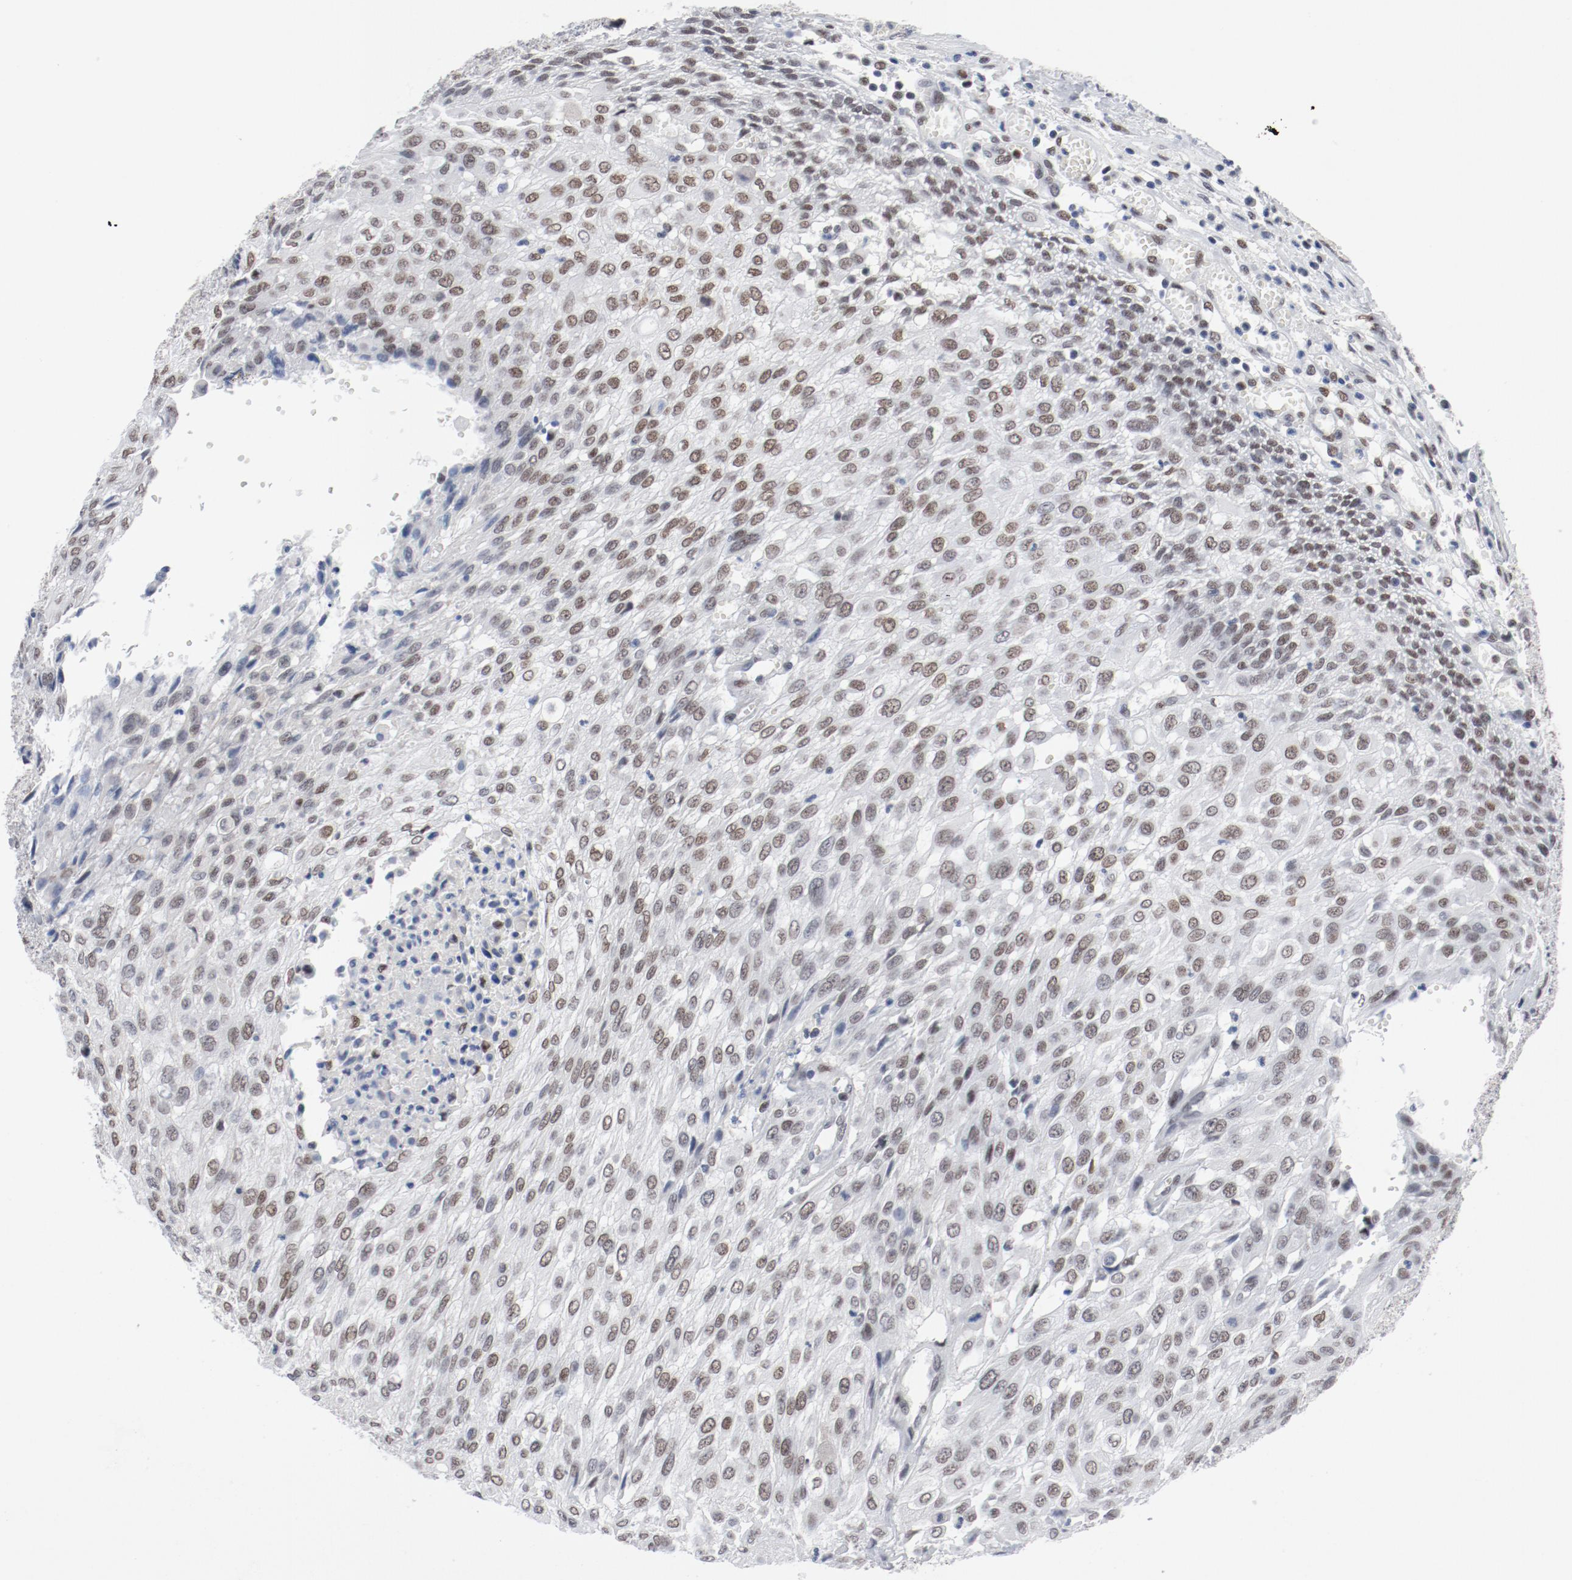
{"staining": {"intensity": "moderate", "quantity": ">75%", "location": "nuclear"}, "tissue": "urothelial cancer", "cell_type": "Tumor cells", "image_type": "cancer", "snomed": [{"axis": "morphology", "description": "Urothelial carcinoma, High grade"}, {"axis": "topography", "description": "Urinary bladder"}], "caption": "The photomicrograph demonstrates immunohistochemical staining of urothelial cancer. There is moderate nuclear staining is appreciated in approximately >75% of tumor cells.", "gene": "ARNT", "patient": {"sex": "male", "age": 57}}